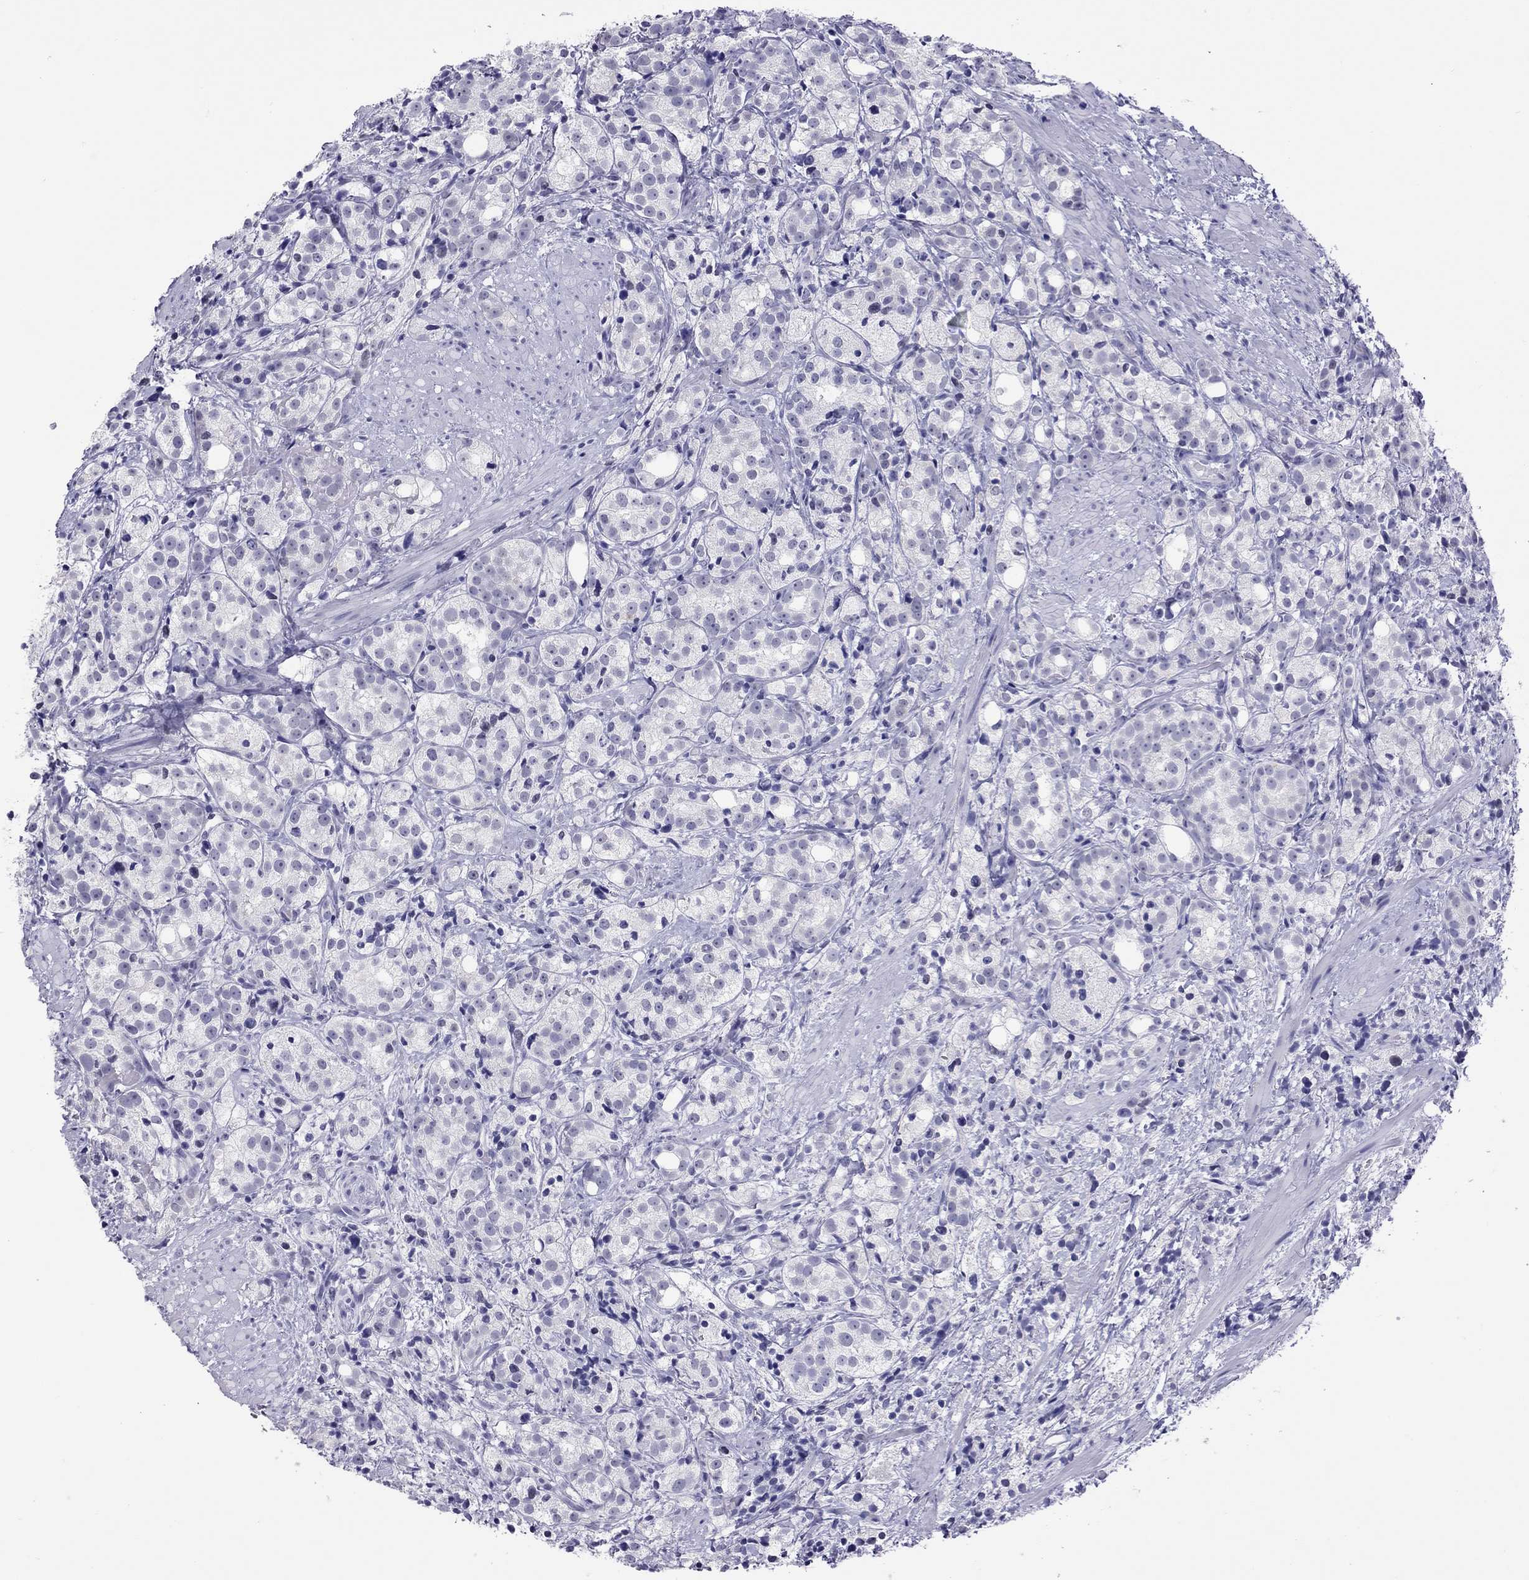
{"staining": {"intensity": "negative", "quantity": "none", "location": "none"}, "tissue": "prostate cancer", "cell_type": "Tumor cells", "image_type": "cancer", "snomed": [{"axis": "morphology", "description": "Adenocarcinoma, High grade"}, {"axis": "topography", "description": "Prostate"}], "caption": "Tumor cells are negative for brown protein staining in high-grade adenocarcinoma (prostate).", "gene": "CHRNB3", "patient": {"sex": "male", "age": 53}}